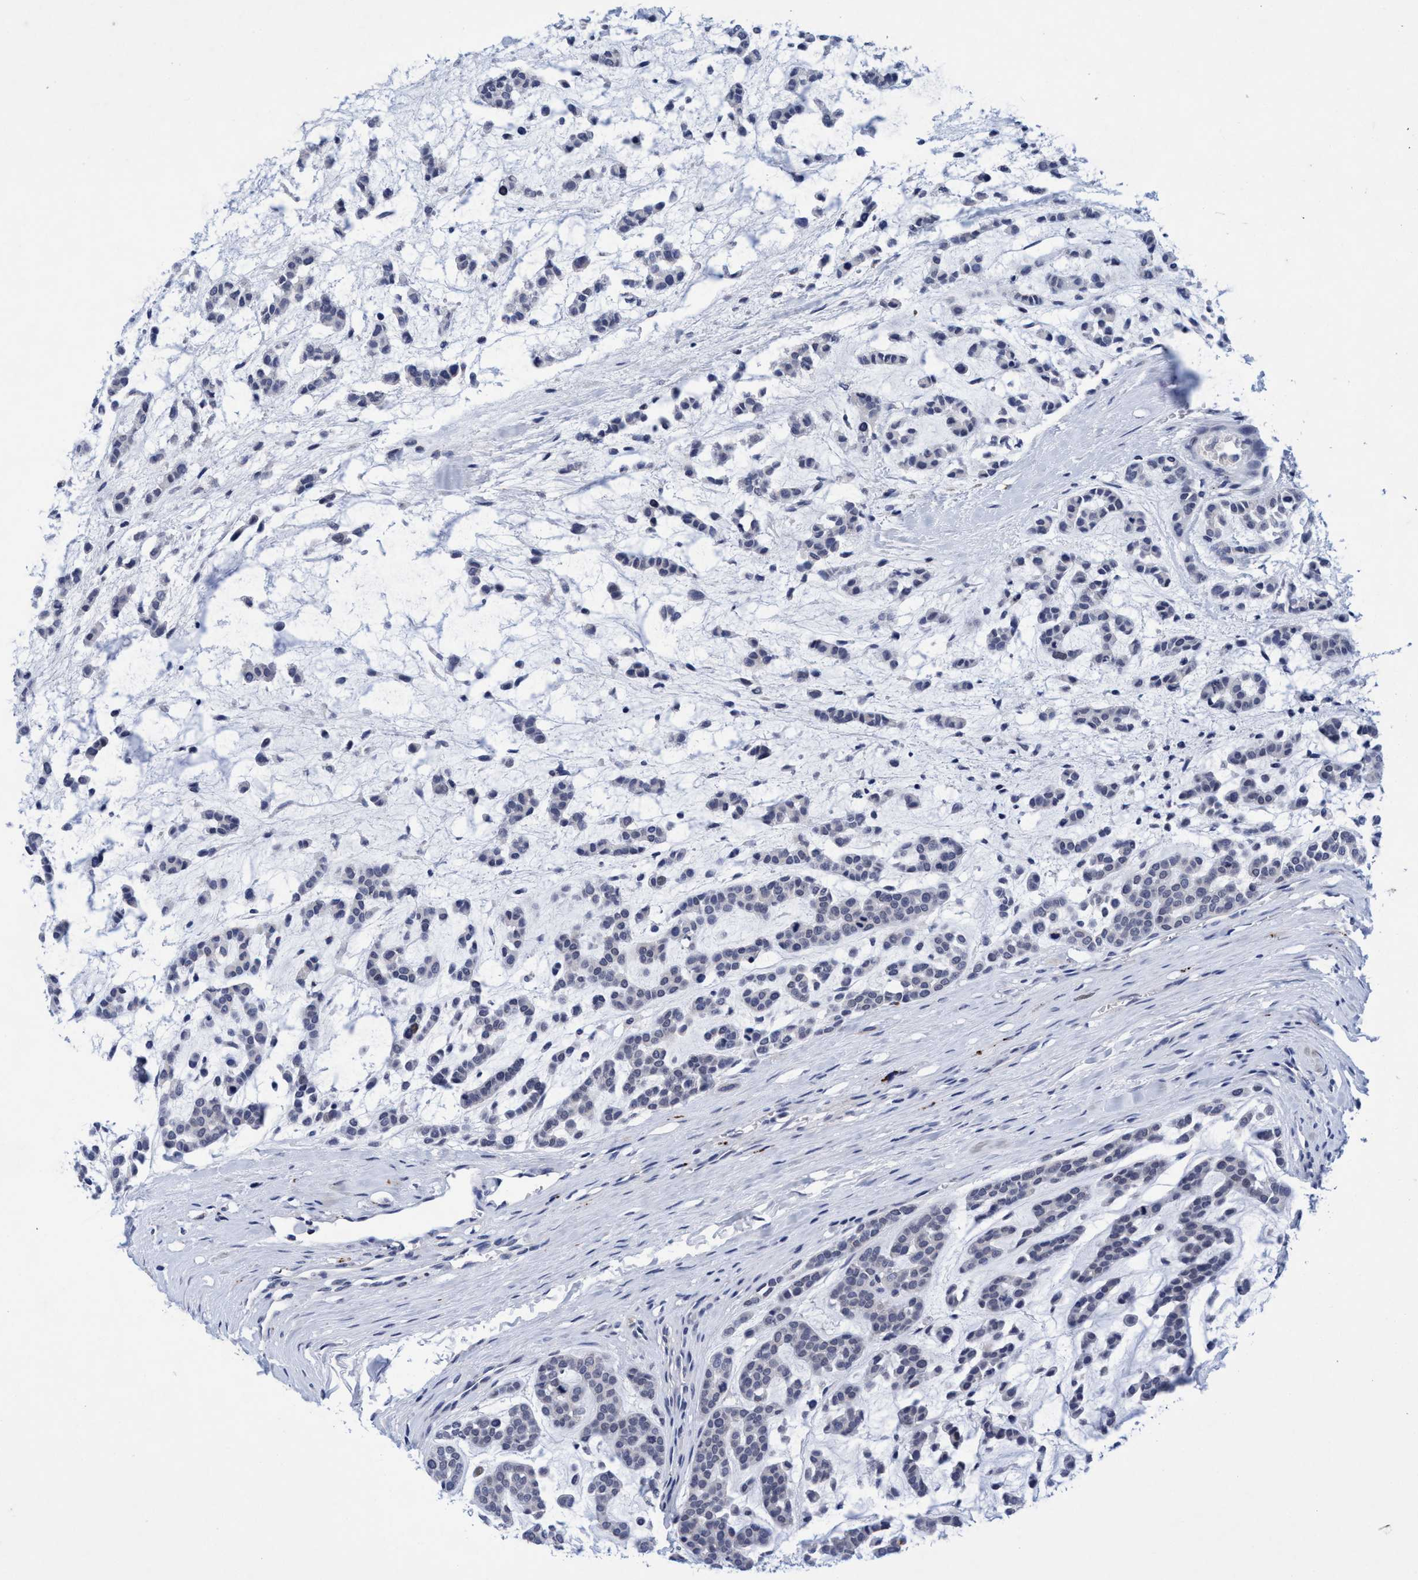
{"staining": {"intensity": "negative", "quantity": "none", "location": "none"}, "tissue": "head and neck cancer", "cell_type": "Tumor cells", "image_type": "cancer", "snomed": [{"axis": "morphology", "description": "Adenocarcinoma, NOS"}, {"axis": "morphology", "description": "Adenoma, NOS"}, {"axis": "topography", "description": "Head-Neck"}], "caption": "Immunohistochemical staining of human head and neck cancer (adenoma) displays no significant positivity in tumor cells. (Stains: DAB immunohistochemistry (IHC) with hematoxylin counter stain, Microscopy: brightfield microscopy at high magnification).", "gene": "GRB14", "patient": {"sex": "female", "age": 55}}